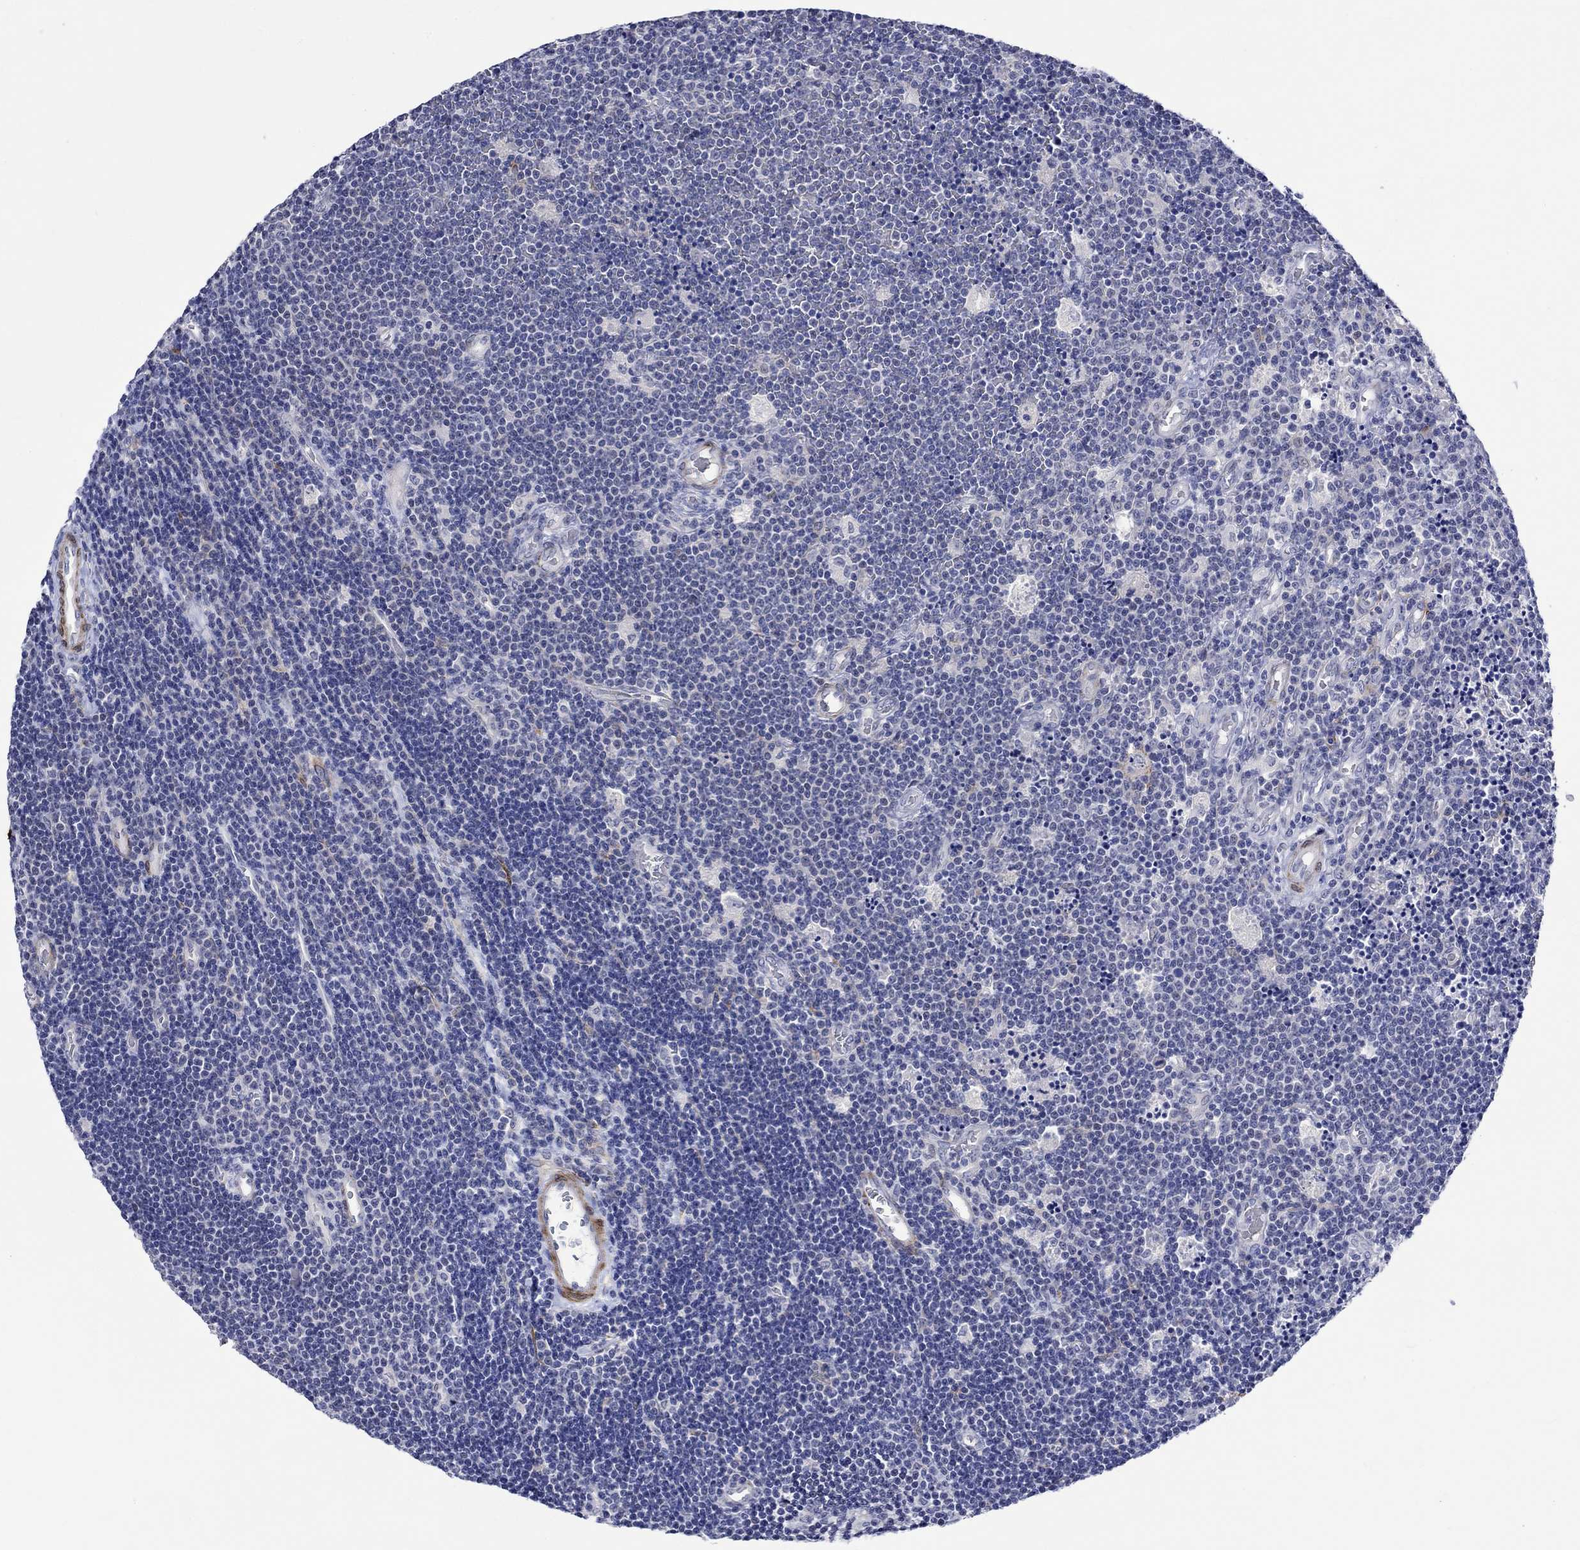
{"staining": {"intensity": "negative", "quantity": "none", "location": "none"}, "tissue": "lymphoma", "cell_type": "Tumor cells", "image_type": "cancer", "snomed": [{"axis": "morphology", "description": "Malignant lymphoma, non-Hodgkin's type, Low grade"}, {"axis": "topography", "description": "Brain"}], "caption": "High magnification brightfield microscopy of low-grade malignant lymphoma, non-Hodgkin's type stained with DAB (brown) and counterstained with hematoxylin (blue): tumor cells show no significant expression.", "gene": "CRYAB", "patient": {"sex": "female", "age": 66}}